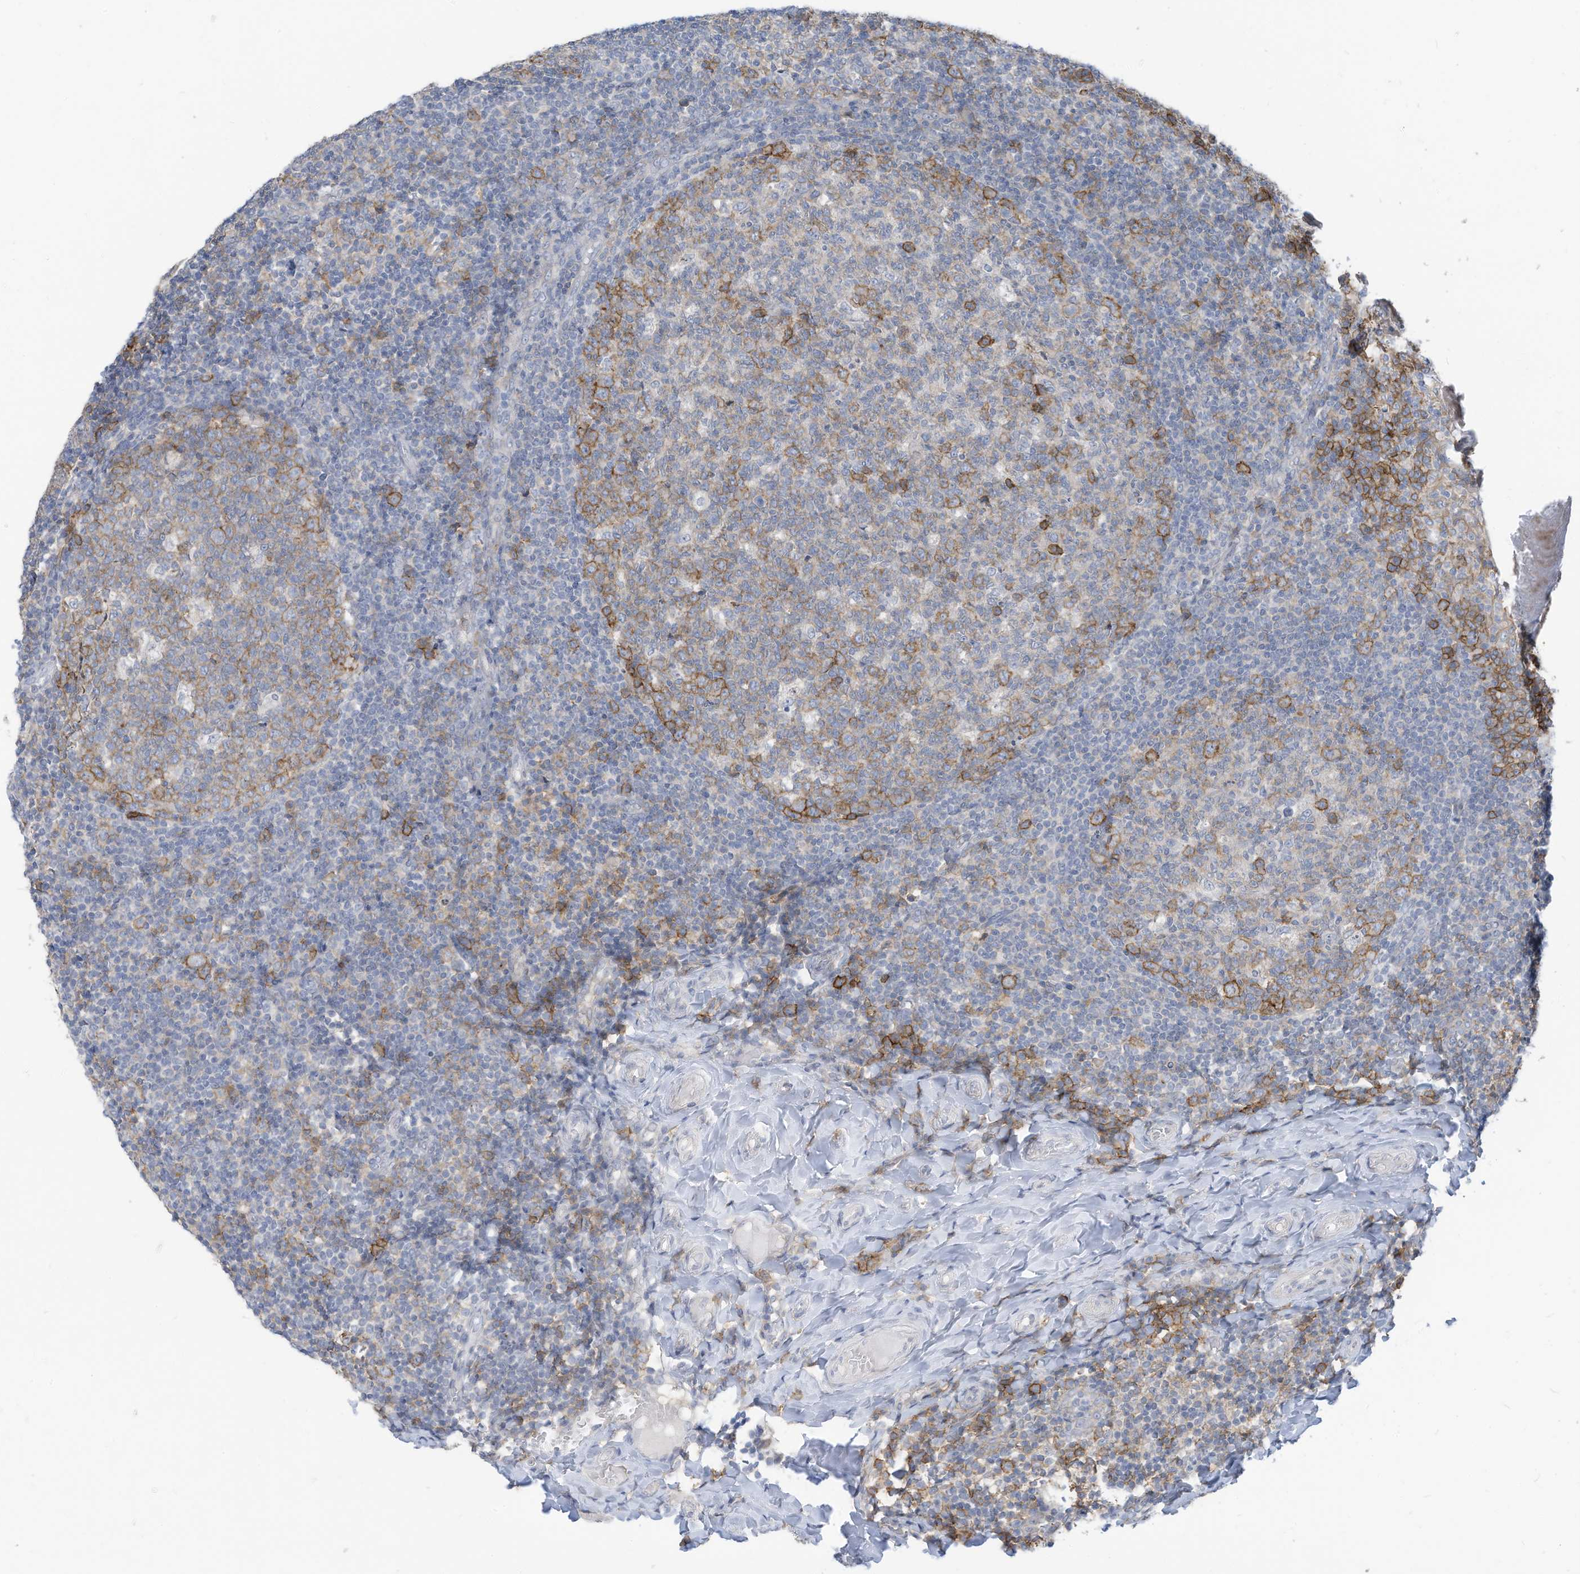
{"staining": {"intensity": "moderate", "quantity": "25%-75%", "location": "cytoplasmic/membranous"}, "tissue": "tonsil", "cell_type": "Germinal center cells", "image_type": "normal", "snomed": [{"axis": "morphology", "description": "Normal tissue, NOS"}, {"axis": "topography", "description": "Tonsil"}], "caption": "Germinal center cells display medium levels of moderate cytoplasmic/membranous positivity in approximately 25%-75% of cells in benign tonsil.", "gene": "SLC1A5", "patient": {"sex": "female", "age": 19}}